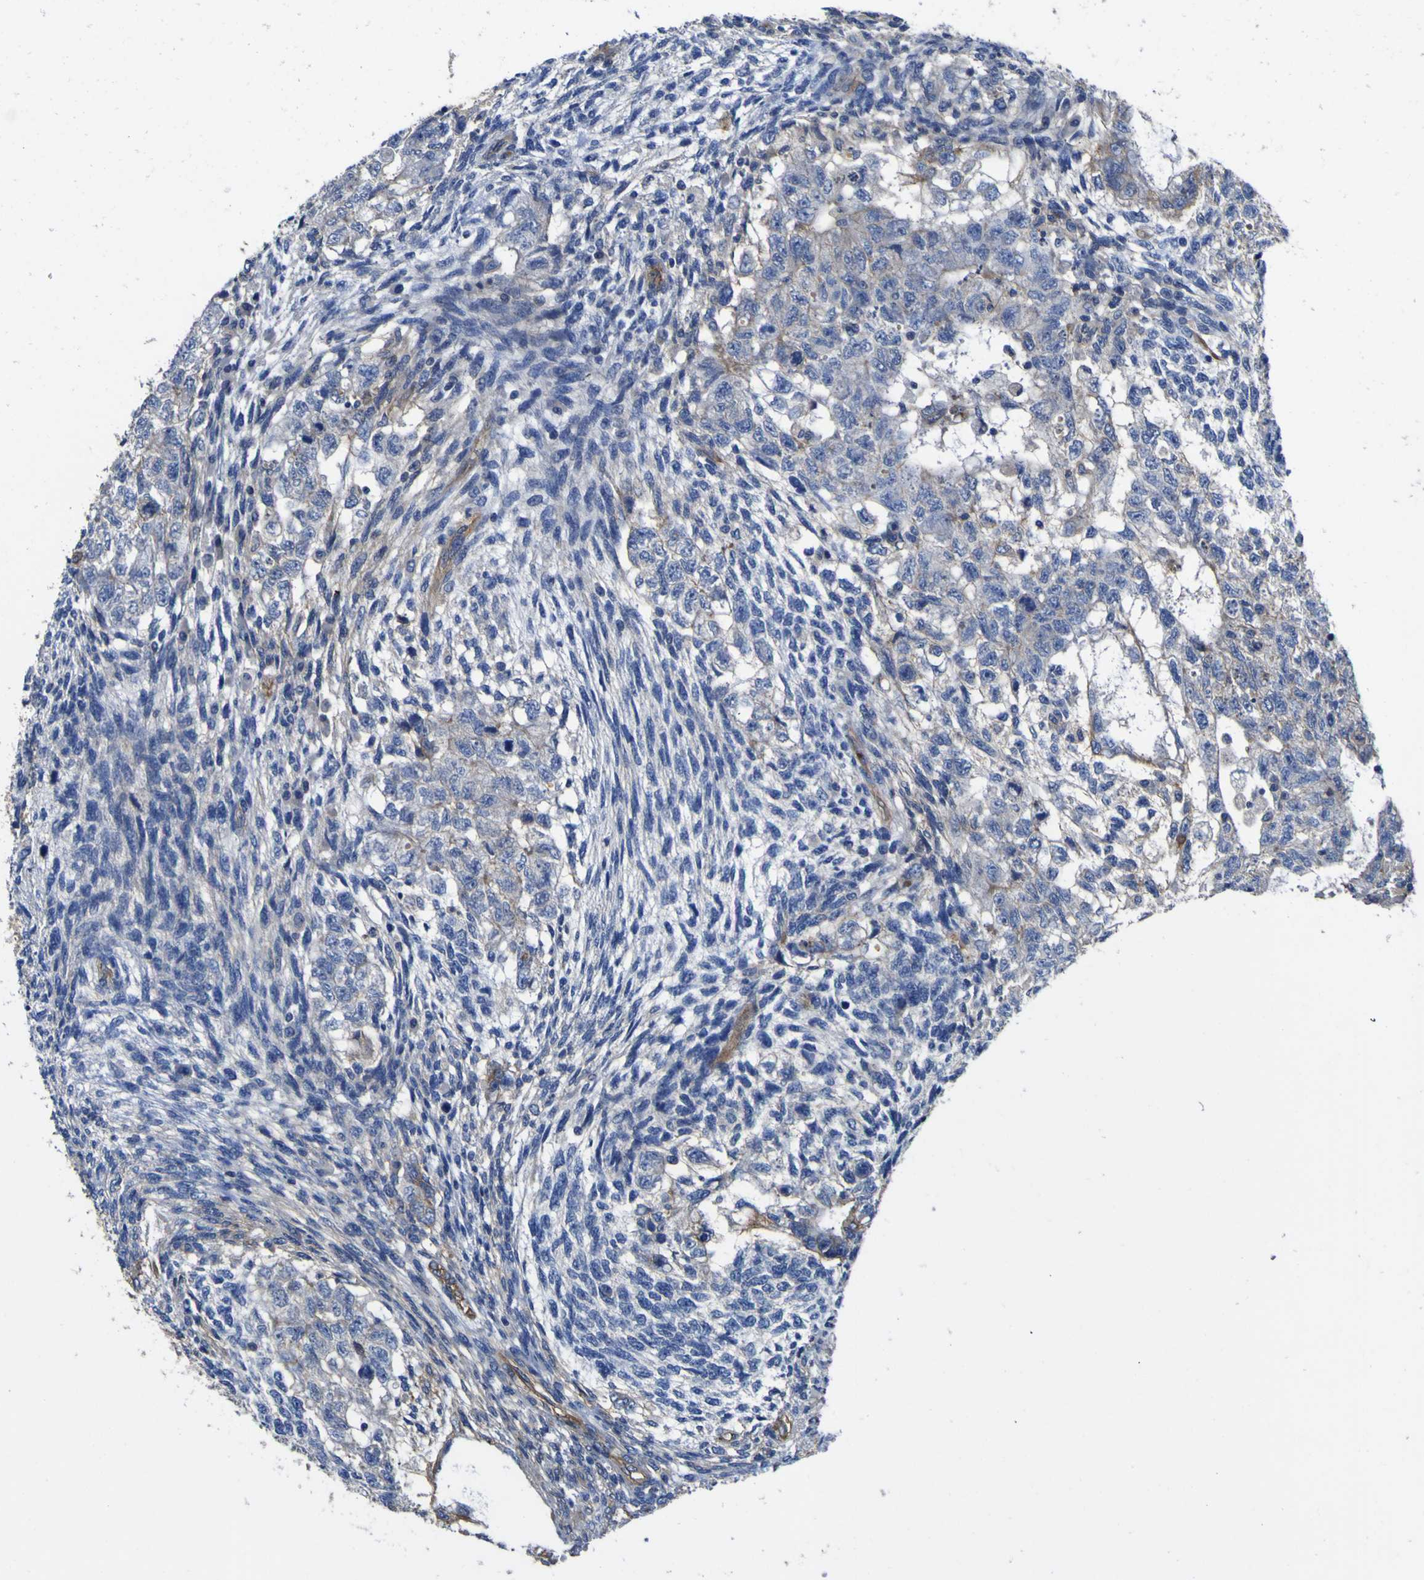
{"staining": {"intensity": "negative", "quantity": "none", "location": "none"}, "tissue": "testis cancer", "cell_type": "Tumor cells", "image_type": "cancer", "snomed": [{"axis": "morphology", "description": "Normal tissue, NOS"}, {"axis": "morphology", "description": "Carcinoma, Embryonal, NOS"}, {"axis": "topography", "description": "Testis"}], "caption": "Histopathology image shows no significant protein staining in tumor cells of embryonal carcinoma (testis).", "gene": "CD151", "patient": {"sex": "male", "age": 36}}